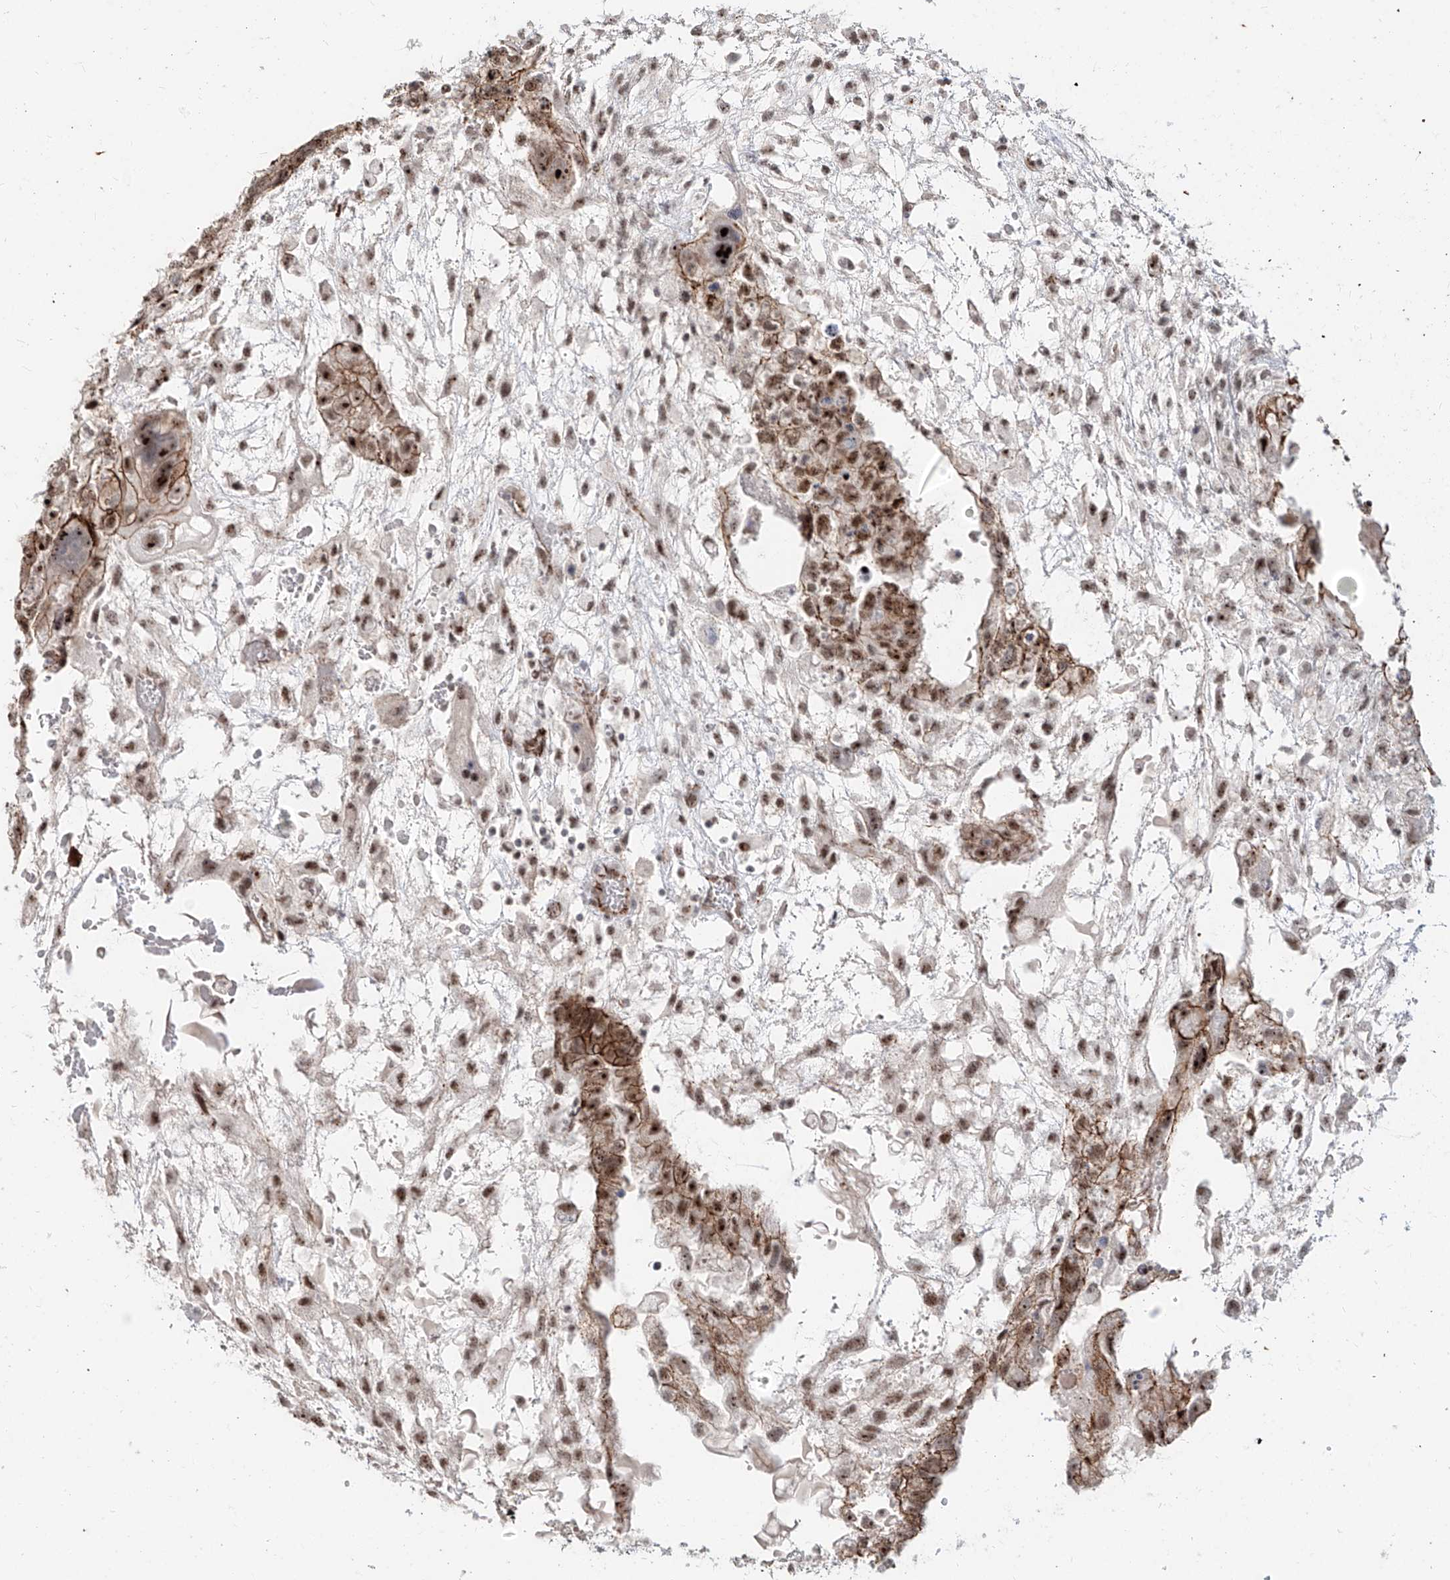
{"staining": {"intensity": "strong", "quantity": ">75%", "location": "cytoplasmic/membranous,nuclear"}, "tissue": "testis cancer", "cell_type": "Tumor cells", "image_type": "cancer", "snomed": [{"axis": "morphology", "description": "Carcinoma, Embryonal, NOS"}, {"axis": "topography", "description": "Testis"}], "caption": "Testis embryonal carcinoma stained with a protein marker reveals strong staining in tumor cells.", "gene": "ZNF710", "patient": {"sex": "male", "age": 36}}